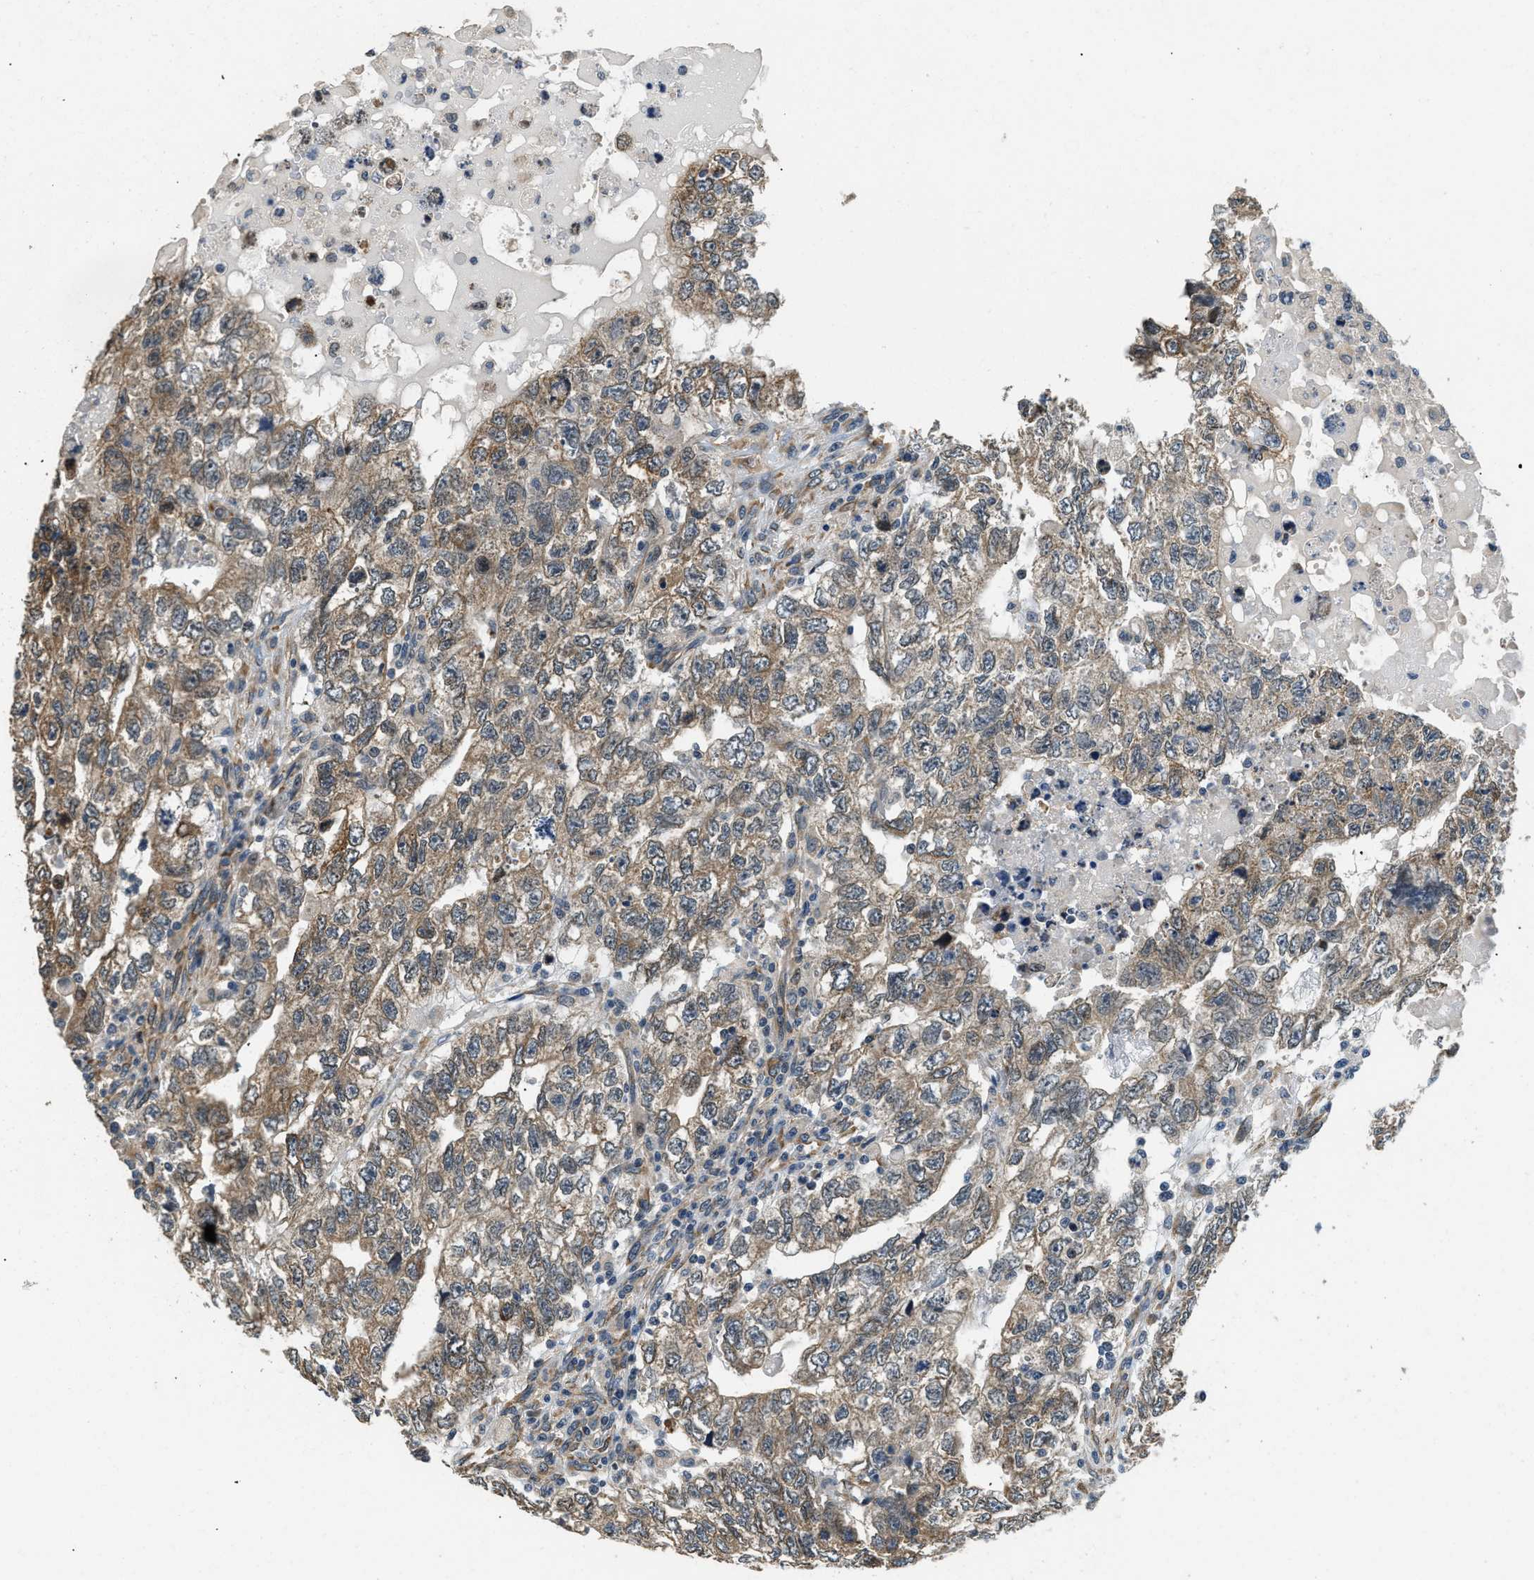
{"staining": {"intensity": "moderate", "quantity": ">75%", "location": "cytoplasmic/membranous"}, "tissue": "testis cancer", "cell_type": "Tumor cells", "image_type": "cancer", "snomed": [{"axis": "morphology", "description": "Carcinoma, Embryonal, NOS"}, {"axis": "topography", "description": "Testis"}], "caption": "The photomicrograph demonstrates a brown stain indicating the presence of a protein in the cytoplasmic/membranous of tumor cells in testis cancer.", "gene": "ALOX12", "patient": {"sex": "male", "age": 36}}